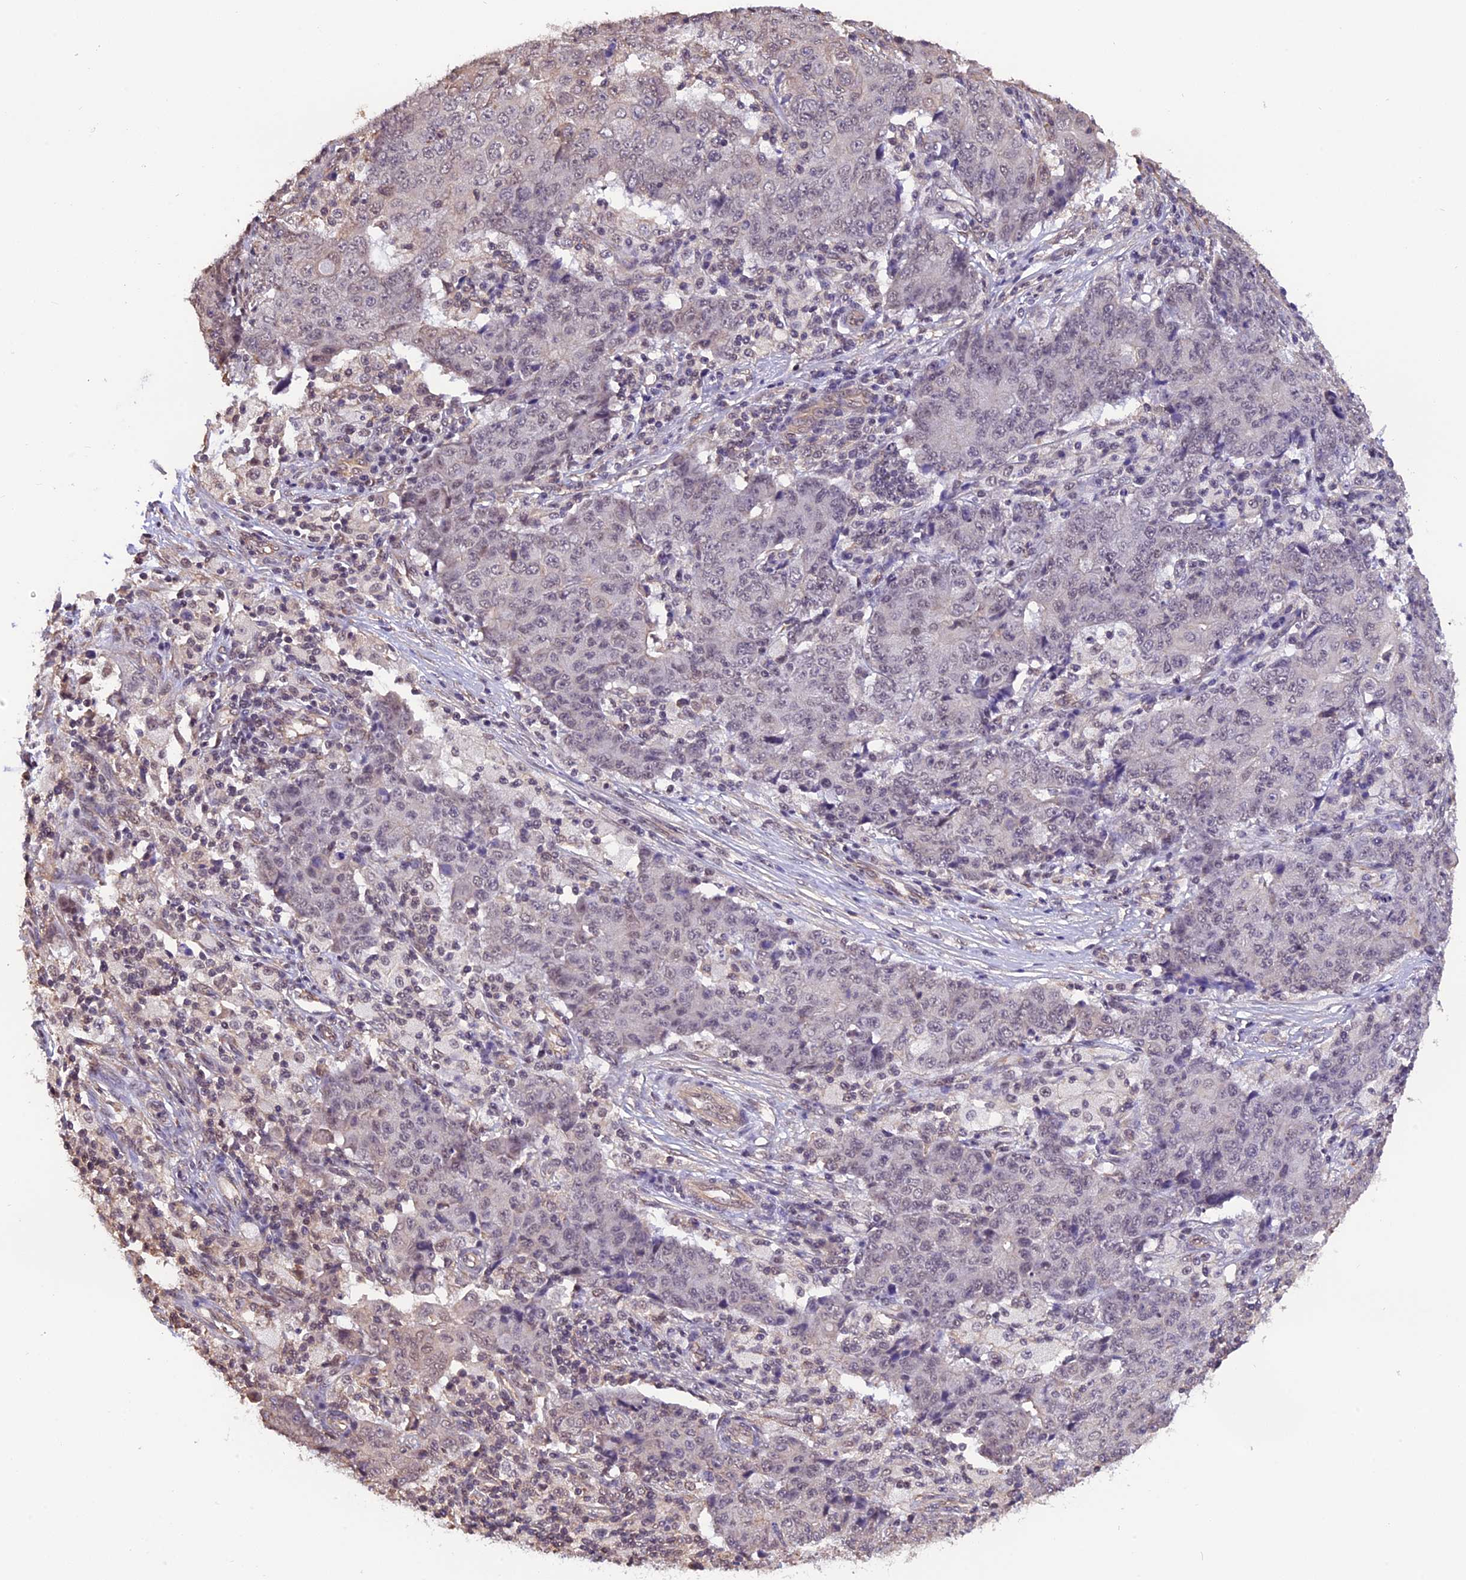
{"staining": {"intensity": "weak", "quantity": "<25%", "location": "nuclear"}, "tissue": "ovarian cancer", "cell_type": "Tumor cells", "image_type": "cancer", "snomed": [{"axis": "morphology", "description": "Carcinoma, endometroid"}, {"axis": "topography", "description": "Ovary"}], "caption": "Protein analysis of ovarian cancer (endometroid carcinoma) displays no significant expression in tumor cells. Brightfield microscopy of IHC stained with DAB (brown) and hematoxylin (blue), captured at high magnification.", "gene": "ZC3H4", "patient": {"sex": "female", "age": 42}}